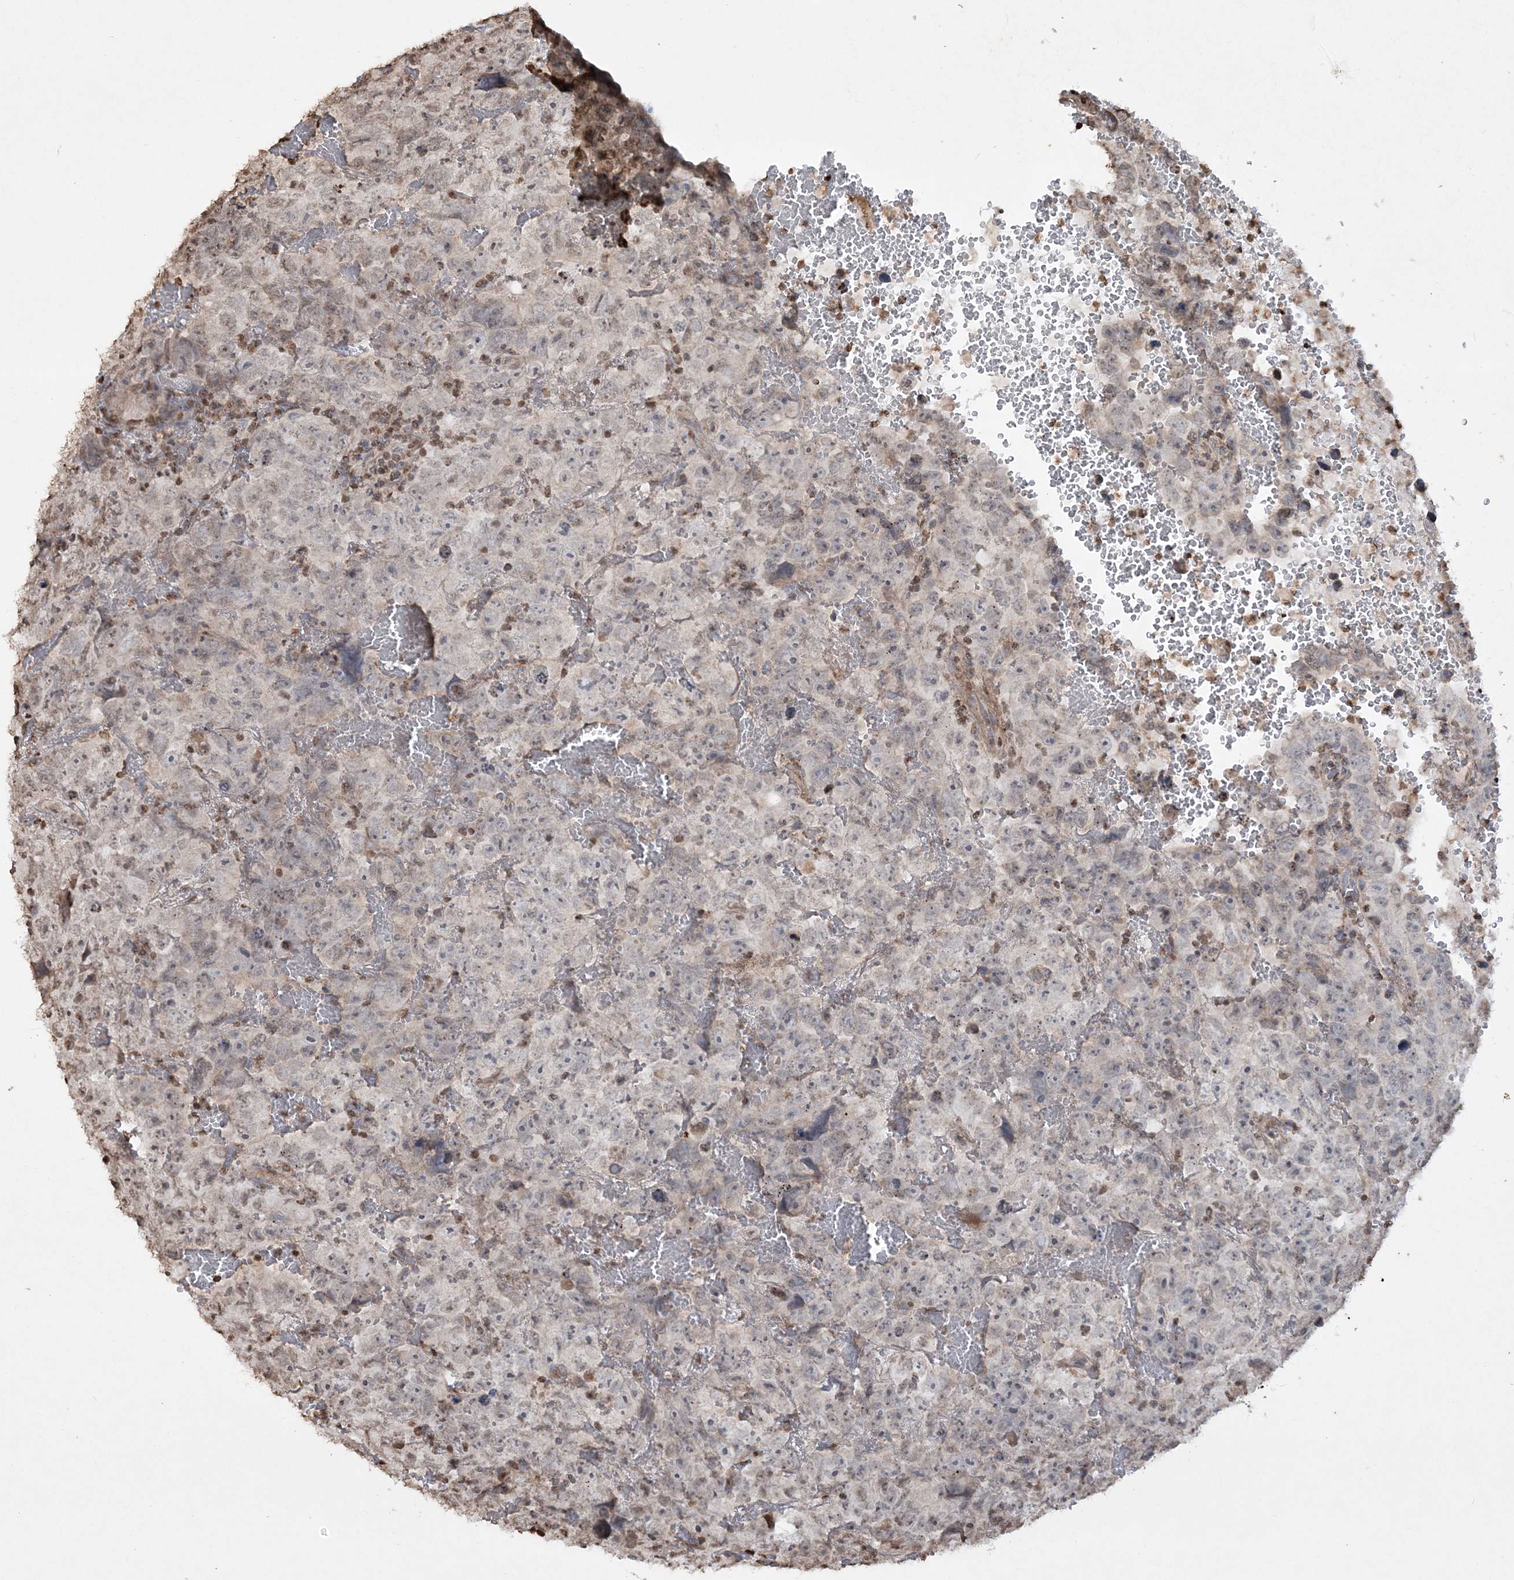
{"staining": {"intensity": "negative", "quantity": "none", "location": "none"}, "tissue": "testis cancer", "cell_type": "Tumor cells", "image_type": "cancer", "snomed": [{"axis": "morphology", "description": "Carcinoma, Embryonal, NOS"}, {"axis": "topography", "description": "Testis"}], "caption": "Tumor cells show no significant protein expression in testis embryonal carcinoma.", "gene": "TTC7A", "patient": {"sex": "male", "age": 45}}